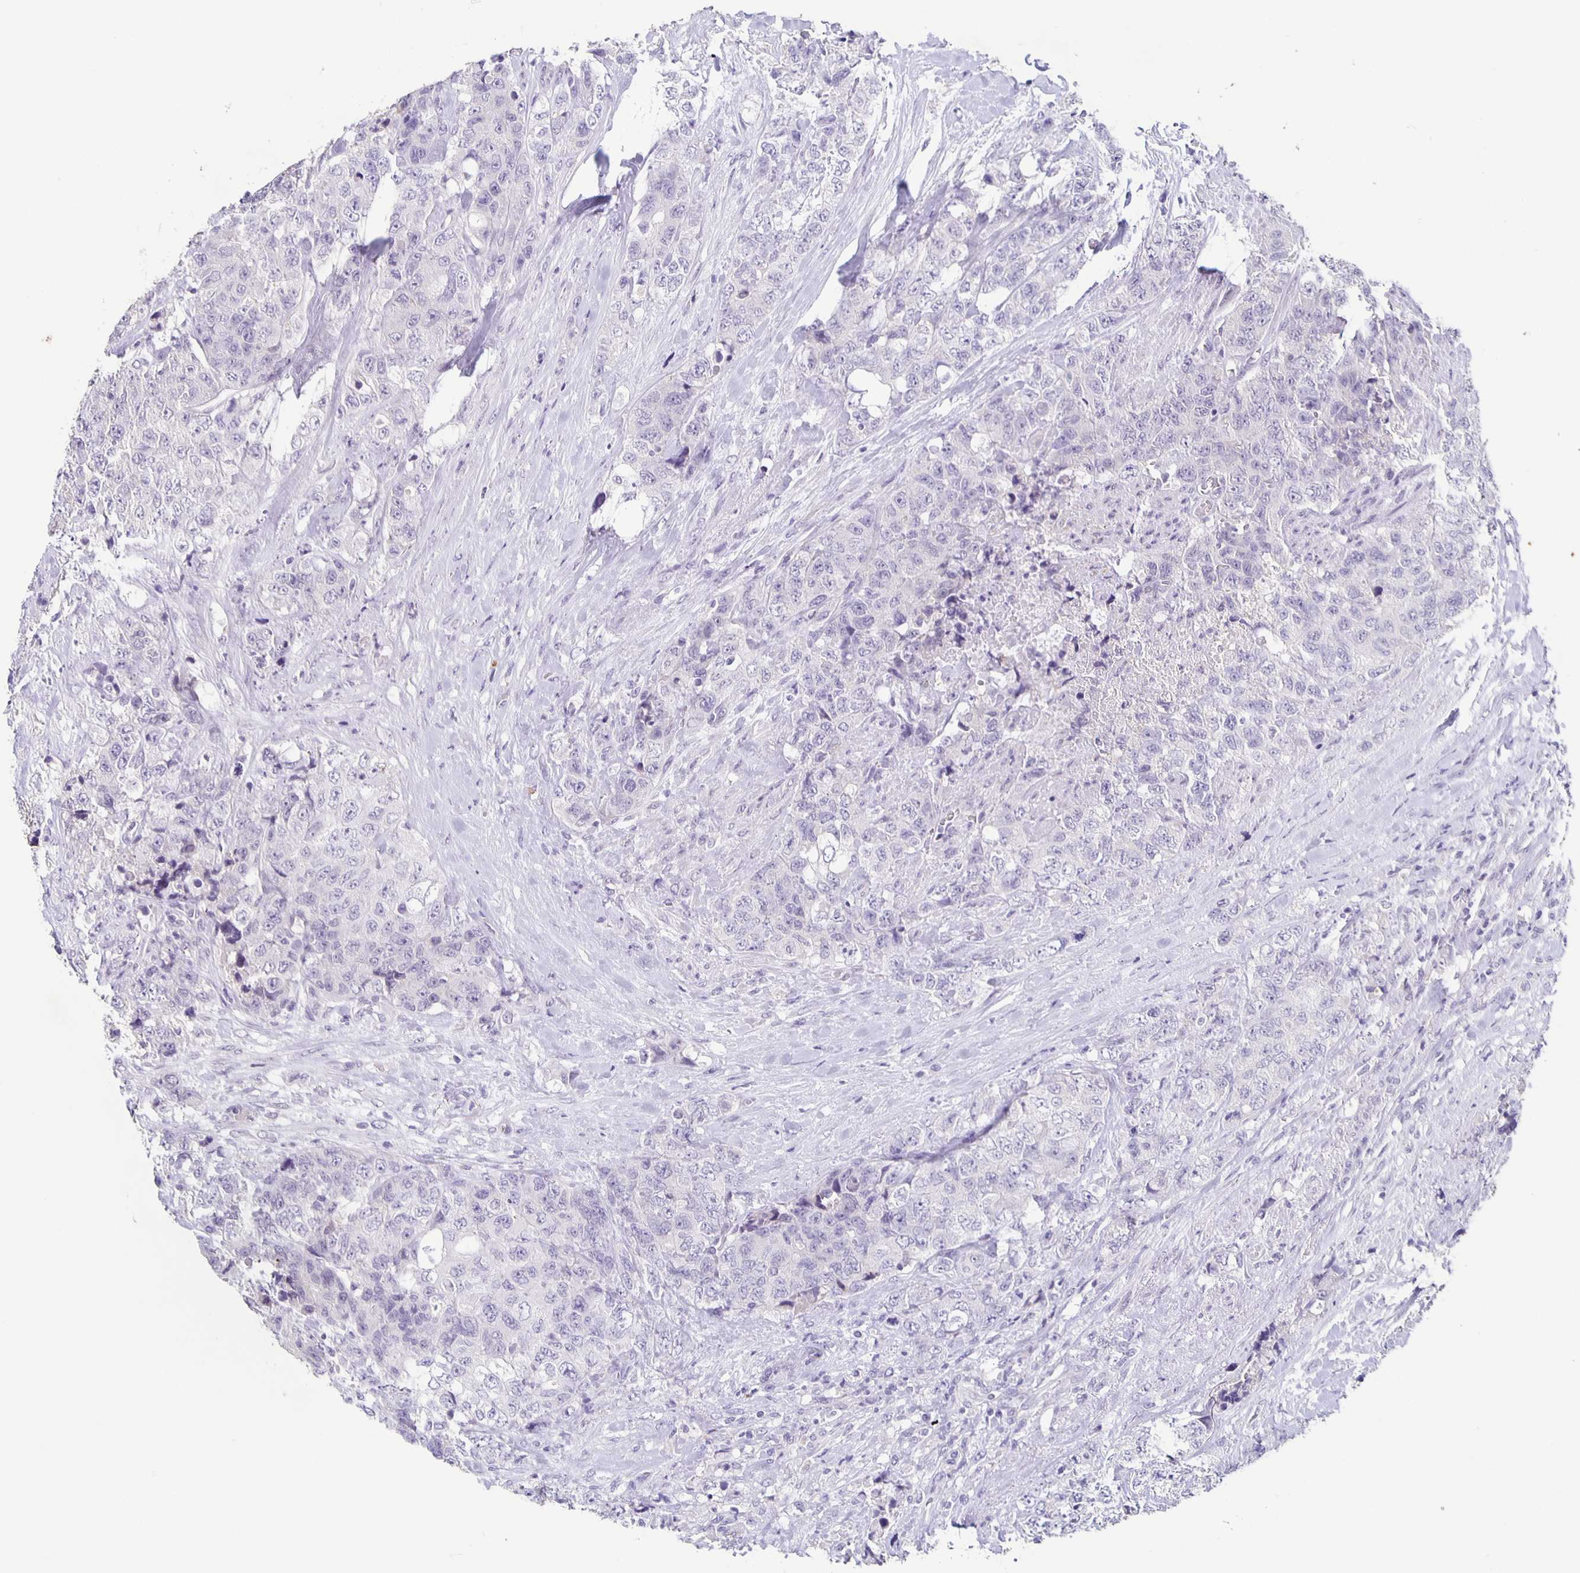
{"staining": {"intensity": "negative", "quantity": "none", "location": "none"}, "tissue": "urothelial cancer", "cell_type": "Tumor cells", "image_type": "cancer", "snomed": [{"axis": "morphology", "description": "Urothelial carcinoma, High grade"}, {"axis": "topography", "description": "Urinary bladder"}], "caption": "Immunohistochemical staining of urothelial cancer exhibits no significant staining in tumor cells.", "gene": "CARNS1", "patient": {"sex": "female", "age": 78}}